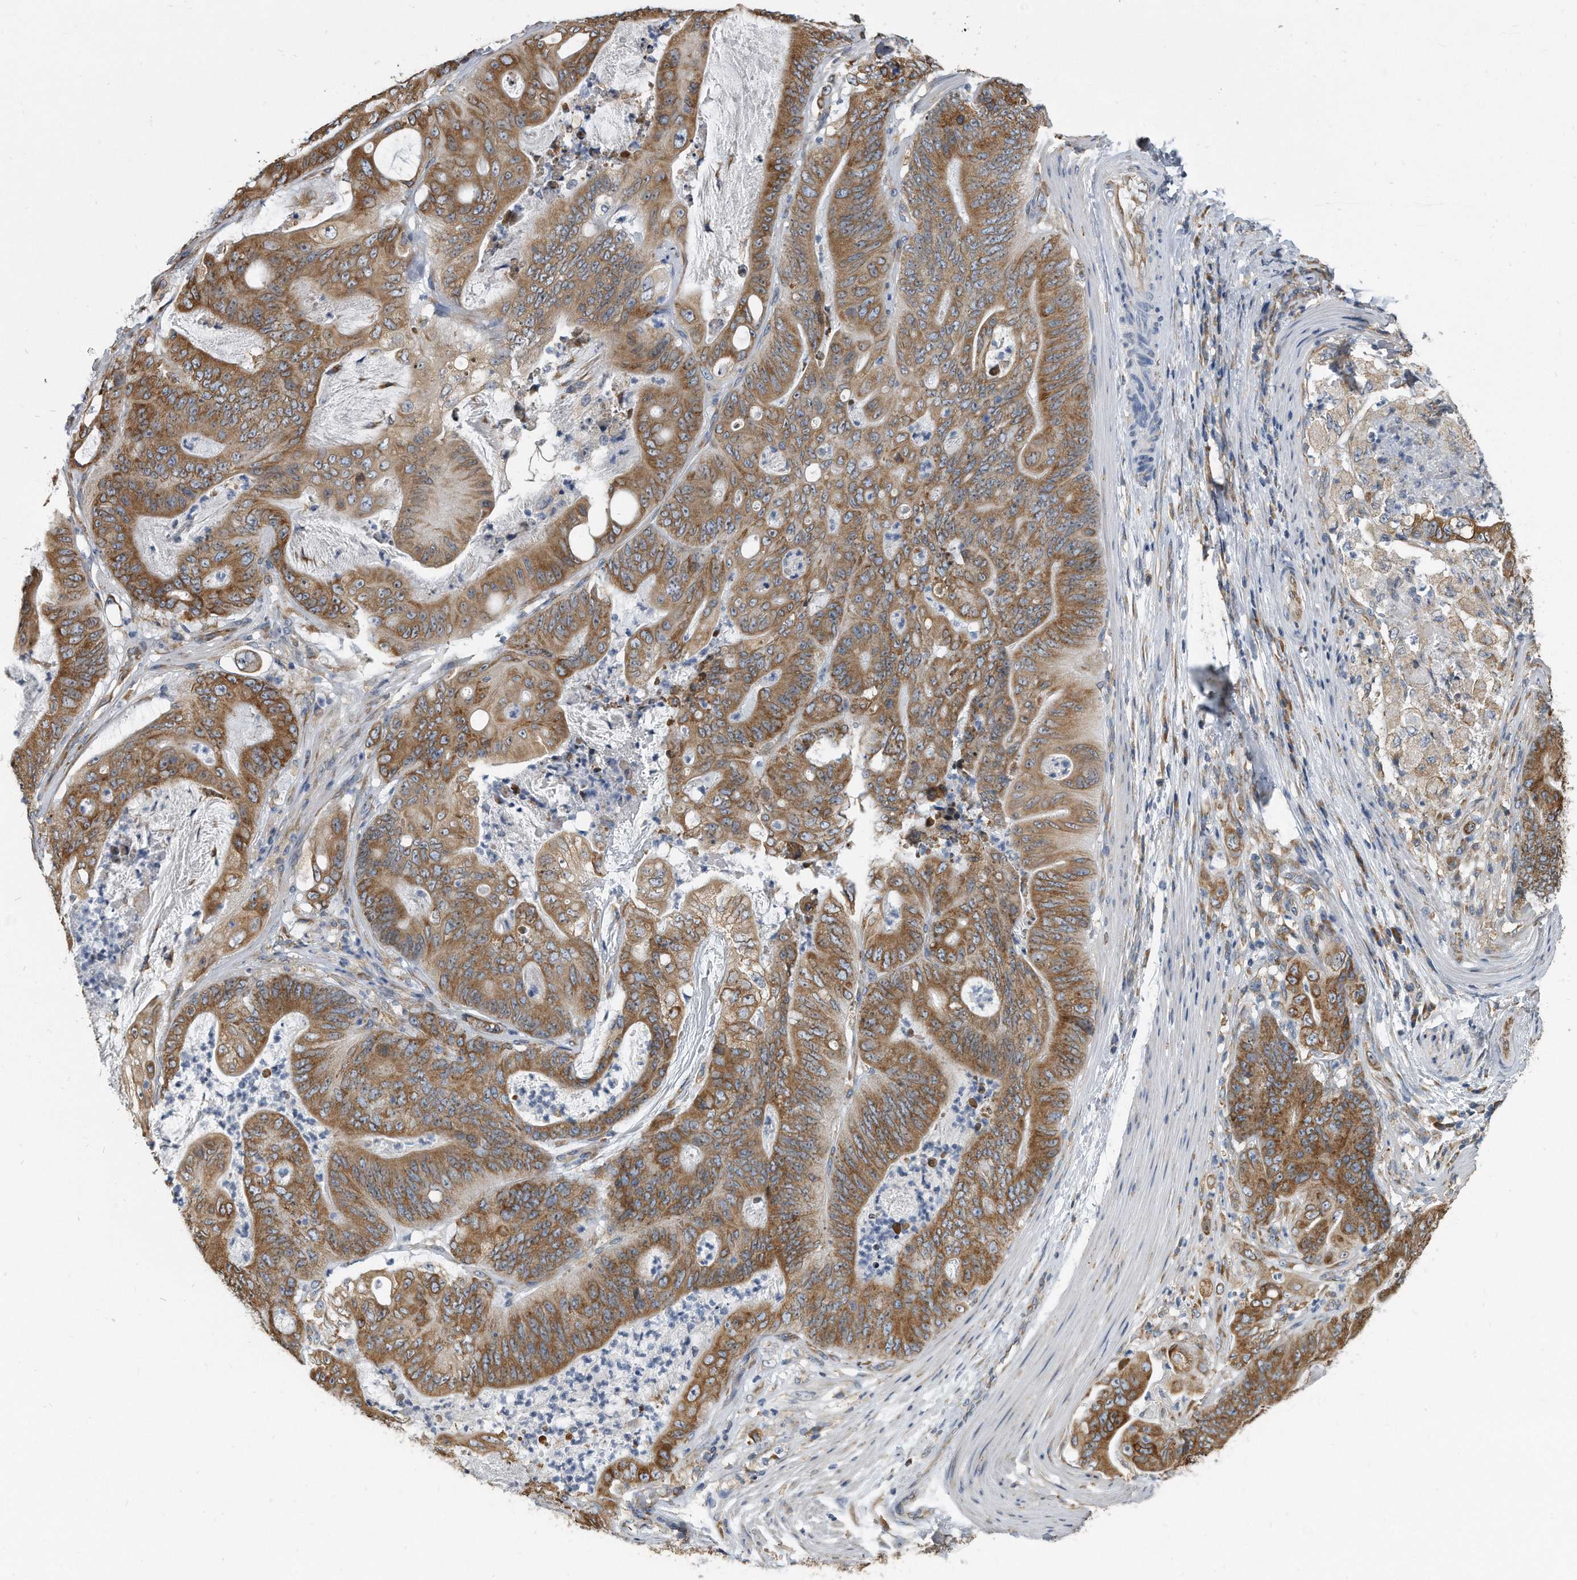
{"staining": {"intensity": "moderate", "quantity": ">75%", "location": "cytoplasmic/membranous"}, "tissue": "stomach cancer", "cell_type": "Tumor cells", "image_type": "cancer", "snomed": [{"axis": "morphology", "description": "Adenocarcinoma, NOS"}, {"axis": "topography", "description": "Stomach"}], "caption": "Immunohistochemistry (DAB) staining of human stomach cancer exhibits moderate cytoplasmic/membranous protein positivity in about >75% of tumor cells.", "gene": "CCDC47", "patient": {"sex": "female", "age": 73}}